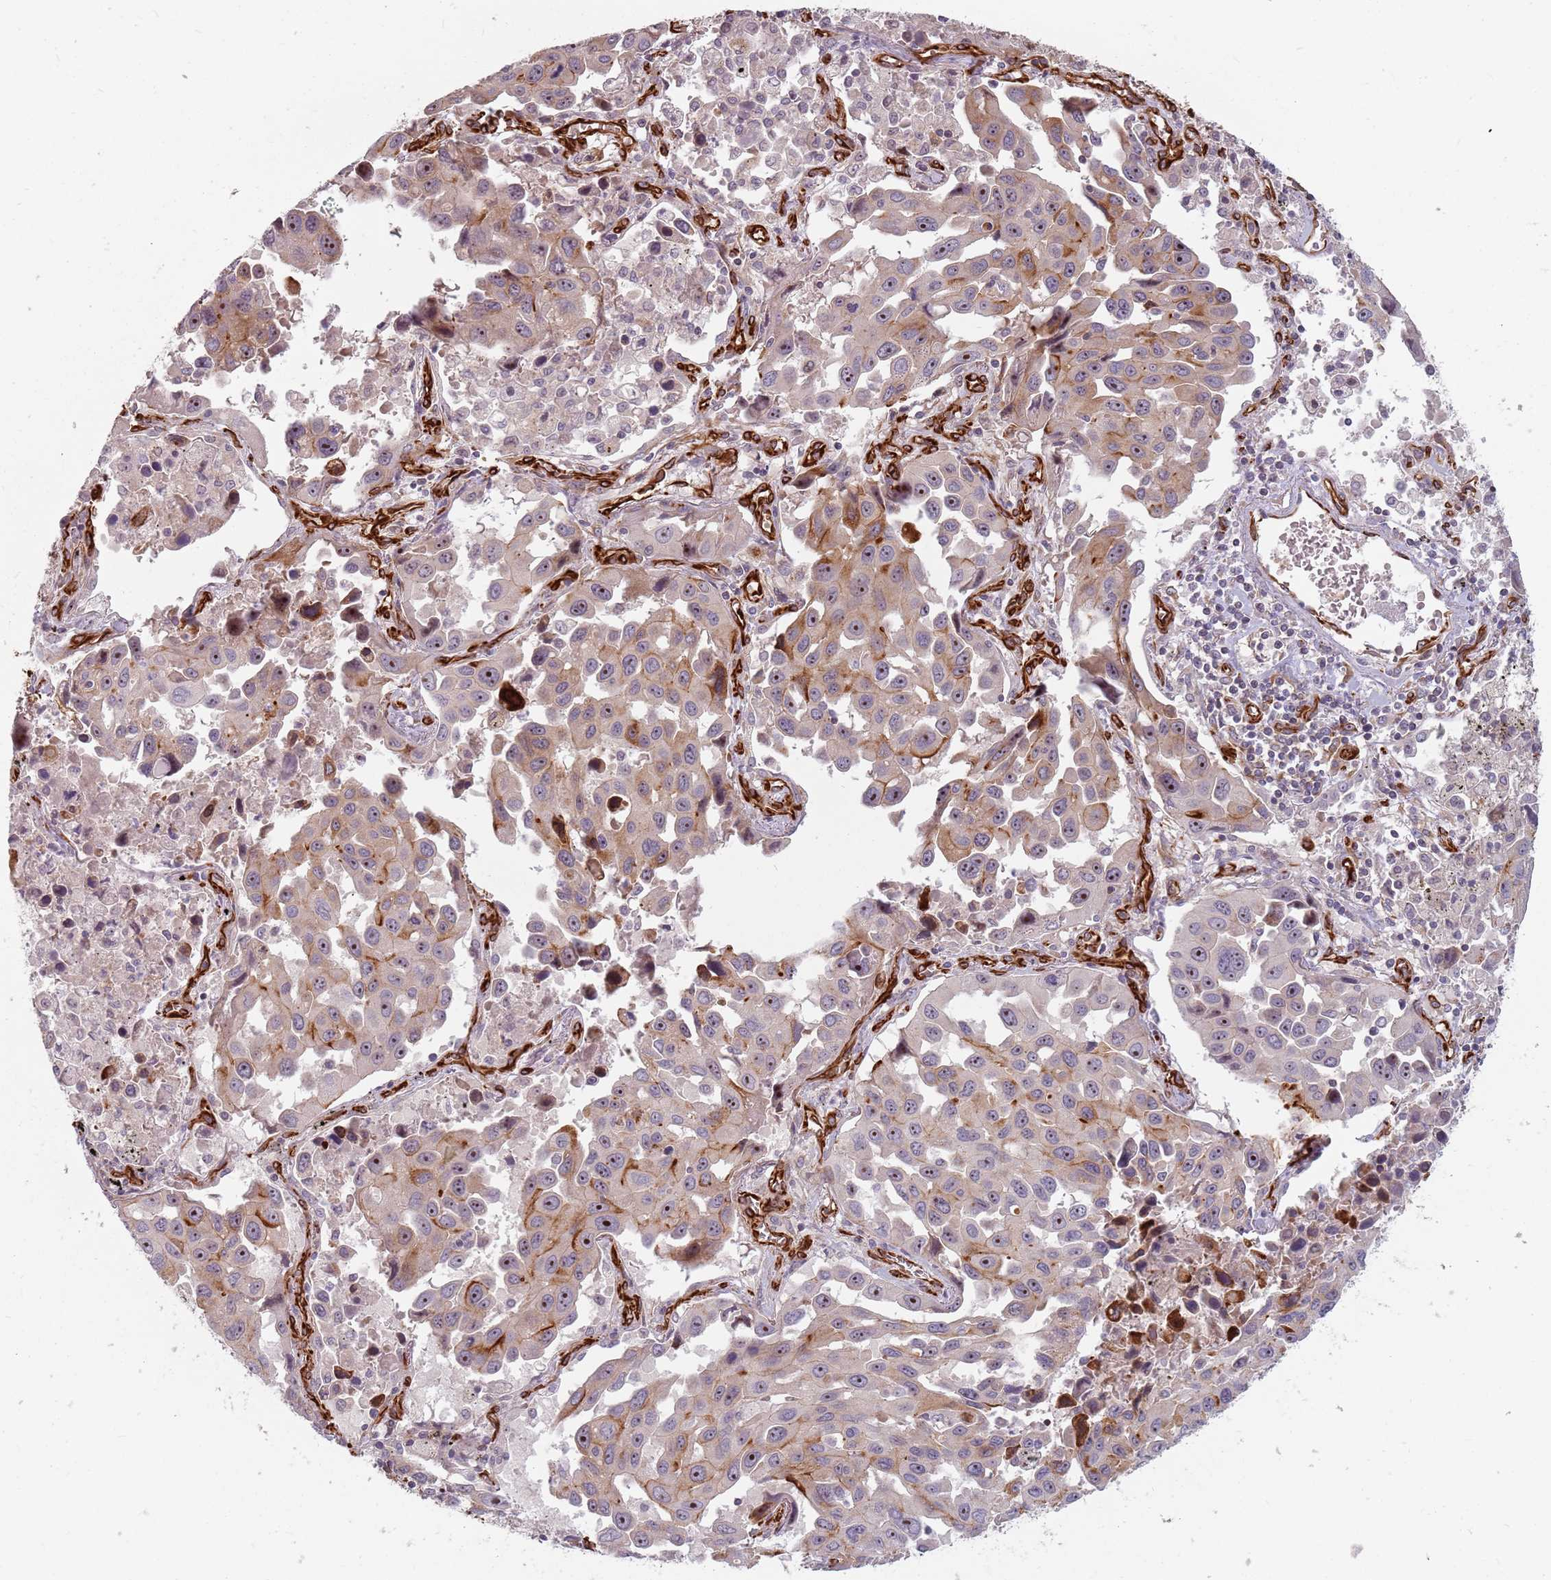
{"staining": {"intensity": "moderate", "quantity": ">75%", "location": "cytoplasmic/membranous,nuclear"}, "tissue": "lung cancer", "cell_type": "Tumor cells", "image_type": "cancer", "snomed": [{"axis": "morphology", "description": "Adenocarcinoma, NOS"}, {"axis": "topography", "description": "Lung"}], "caption": "Protein expression analysis of human lung cancer reveals moderate cytoplasmic/membranous and nuclear positivity in approximately >75% of tumor cells. (Stains: DAB in brown, nuclei in blue, Microscopy: brightfield microscopy at high magnification).", "gene": "GAS2L3", "patient": {"sex": "male", "age": 66}}